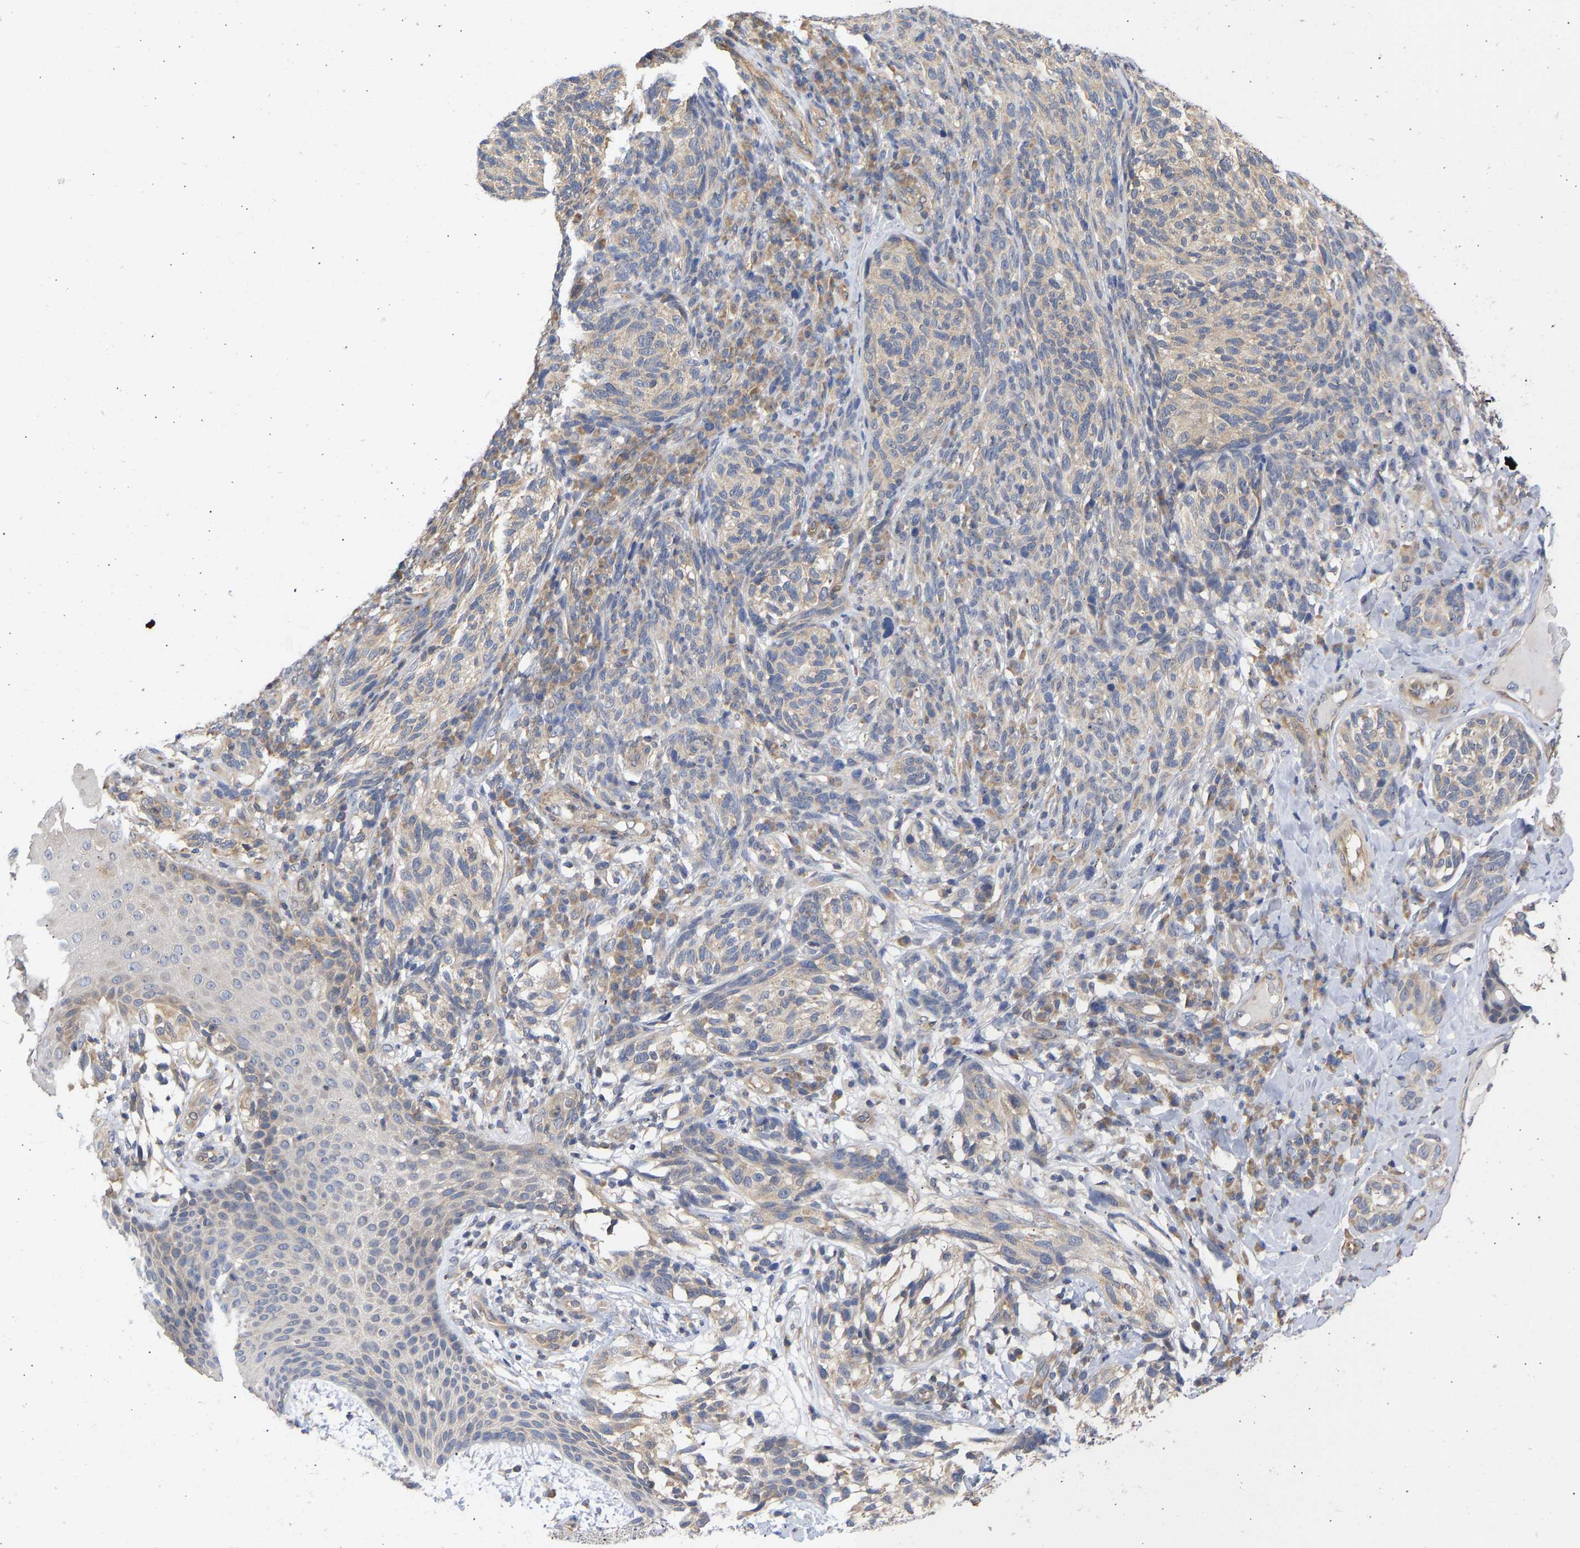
{"staining": {"intensity": "weak", "quantity": "25%-75%", "location": "cytoplasmic/membranous"}, "tissue": "melanoma", "cell_type": "Tumor cells", "image_type": "cancer", "snomed": [{"axis": "morphology", "description": "Malignant melanoma, NOS"}, {"axis": "topography", "description": "Skin"}], "caption": "Immunohistochemical staining of malignant melanoma exhibits weak cytoplasmic/membranous protein expression in approximately 25%-75% of tumor cells.", "gene": "MAP2K3", "patient": {"sex": "female", "age": 73}}